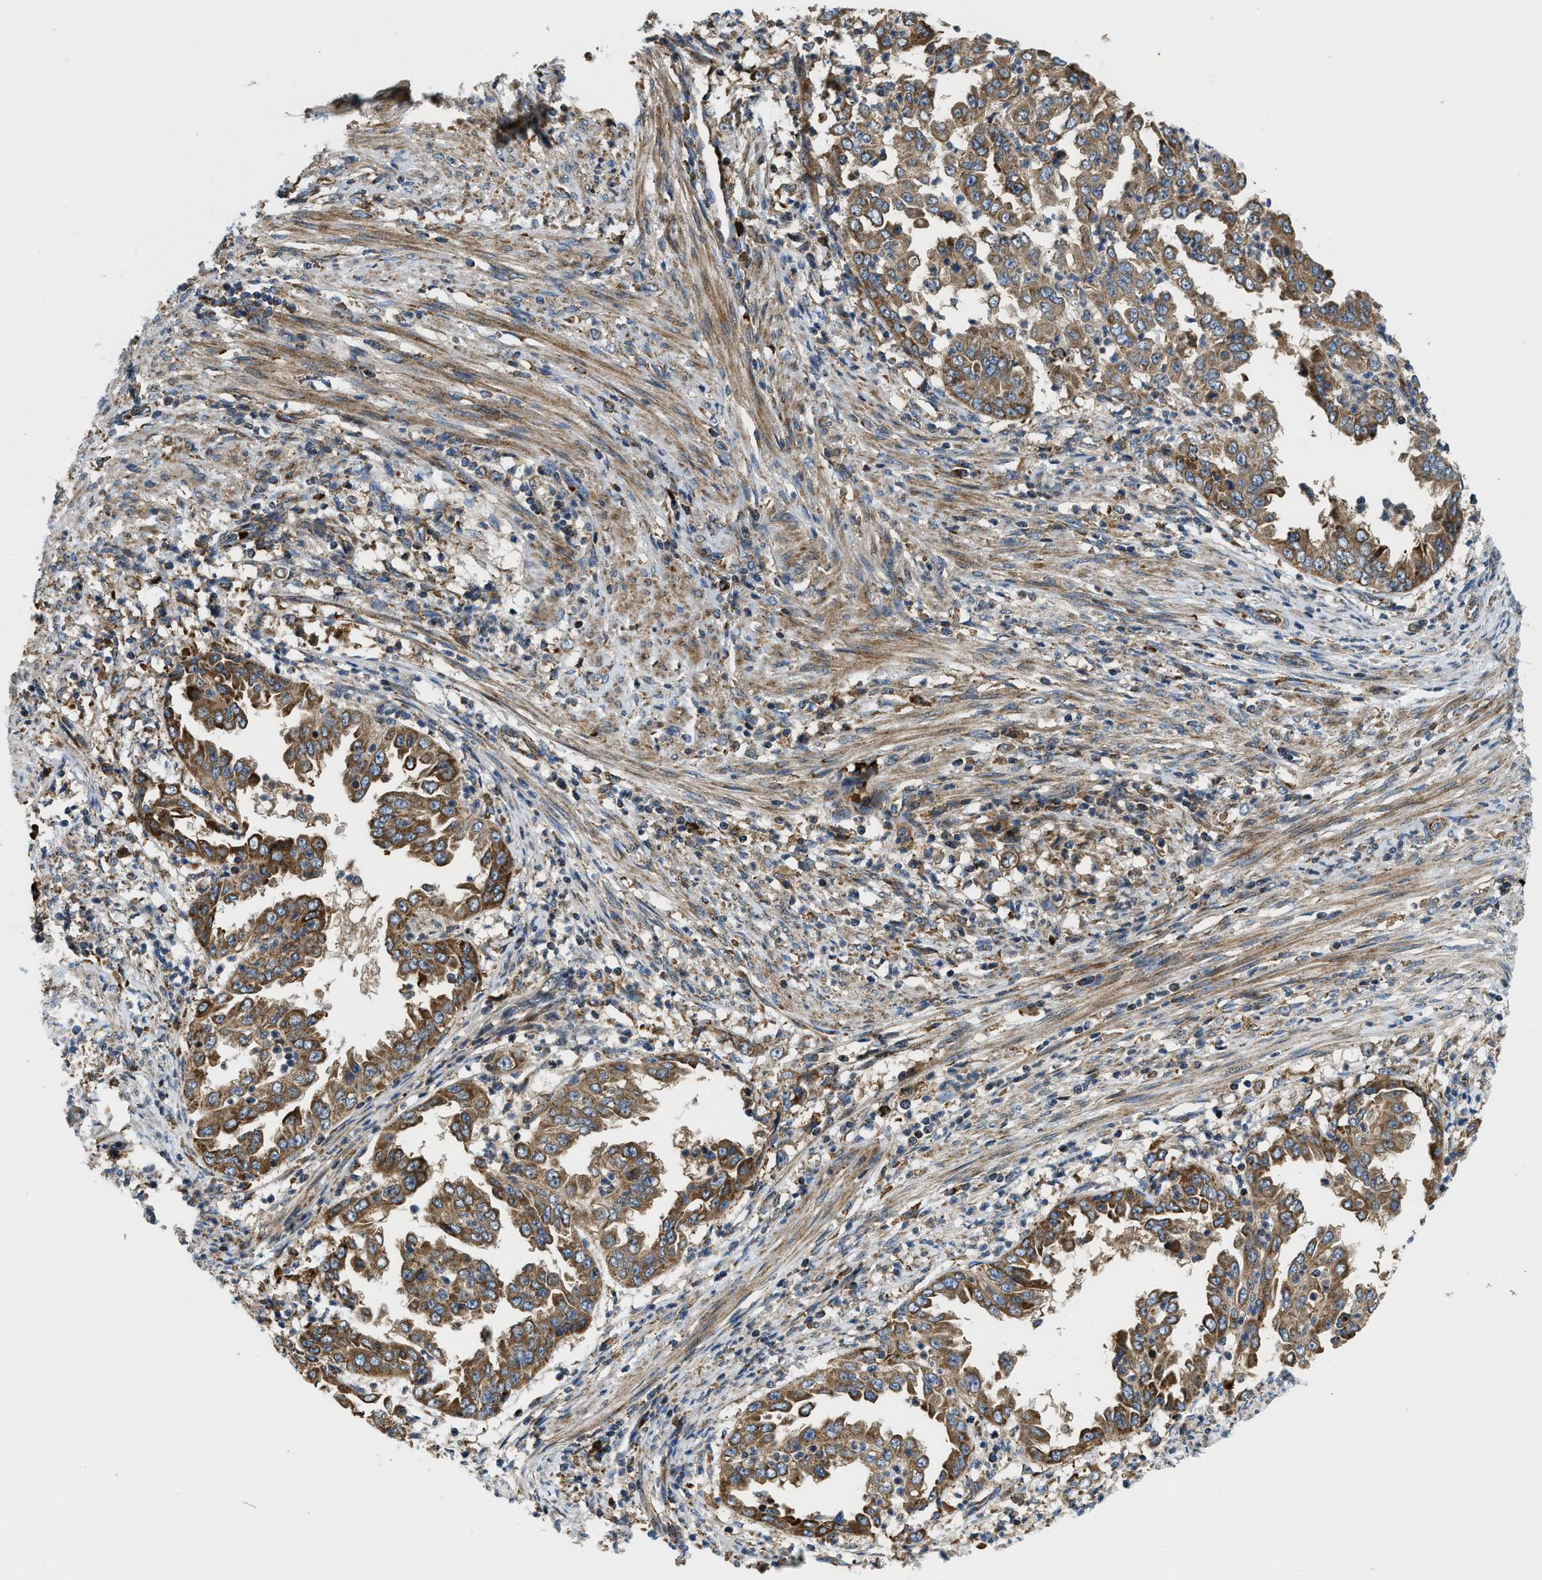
{"staining": {"intensity": "strong", "quantity": ">75%", "location": "cytoplasmic/membranous"}, "tissue": "endometrial cancer", "cell_type": "Tumor cells", "image_type": "cancer", "snomed": [{"axis": "morphology", "description": "Adenocarcinoma, NOS"}, {"axis": "topography", "description": "Endometrium"}], "caption": "The photomicrograph shows immunohistochemical staining of endometrial cancer (adenocarcinoma). There is strong cytoplasmic/membranous expression is identified in approximately >75% of tumor cells.", "gene": "CSPG4", "patient": {"sex": "female", "age": 85}}